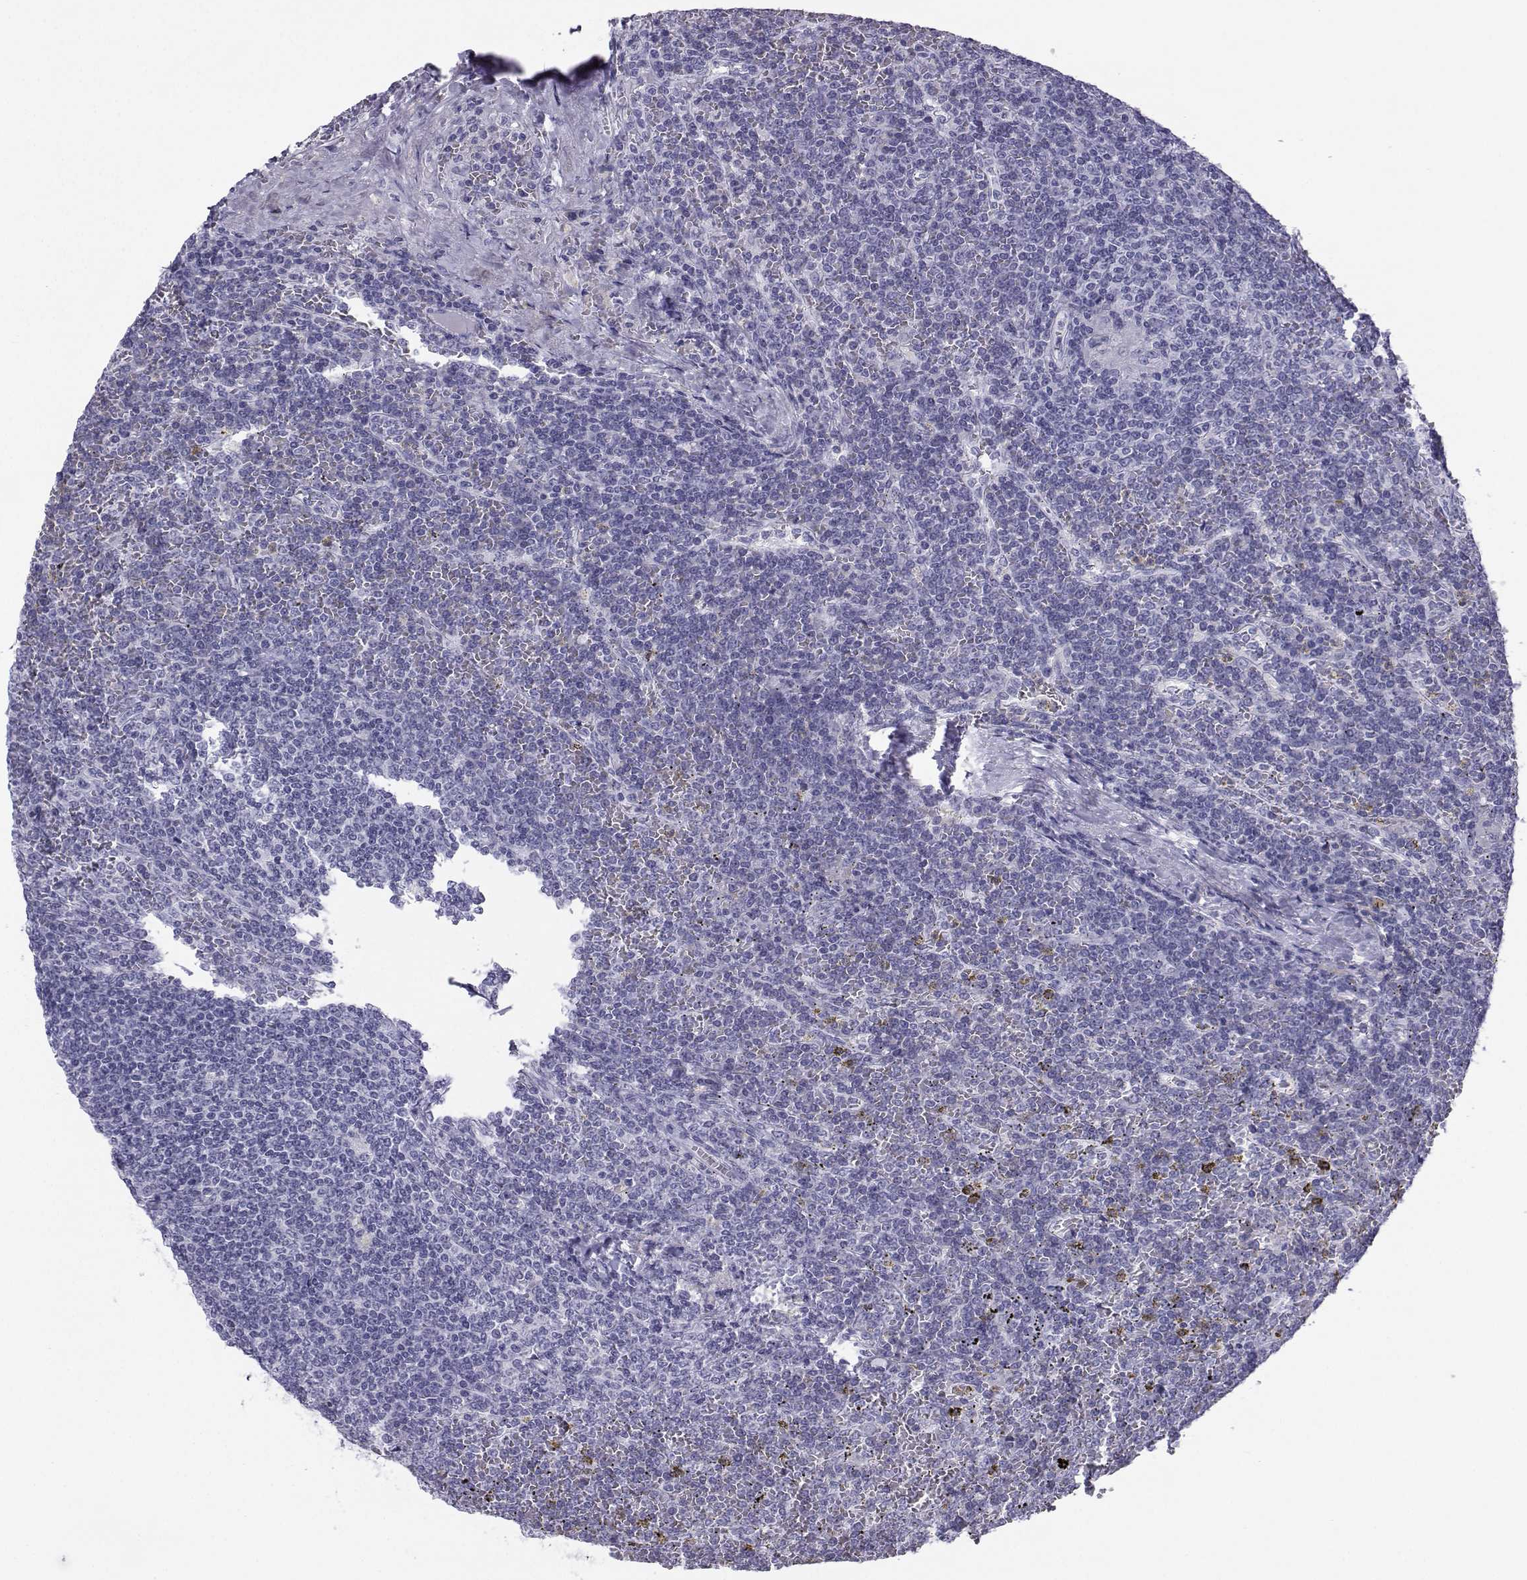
{"staining": {"intensity": "negative", "quantity": "none", "location": "none"}, "tissue": "lymphoma", "cell_type": "Tumor cells", "image_type": "cancer", "snomed": [{"axis": "morphology", "description": "Malignant lymphoma, non-Hodgkin's type, Low grade"}, {"axis": "topography", "description": "Spleen"}], "caption": "Micrograph shows no protein positivity in tumor cells of low-grade malignant lymphoma, non-Hodgkin's type tissue.", "gene": "SST", "patient": {"sex": "female", "age": 19}}